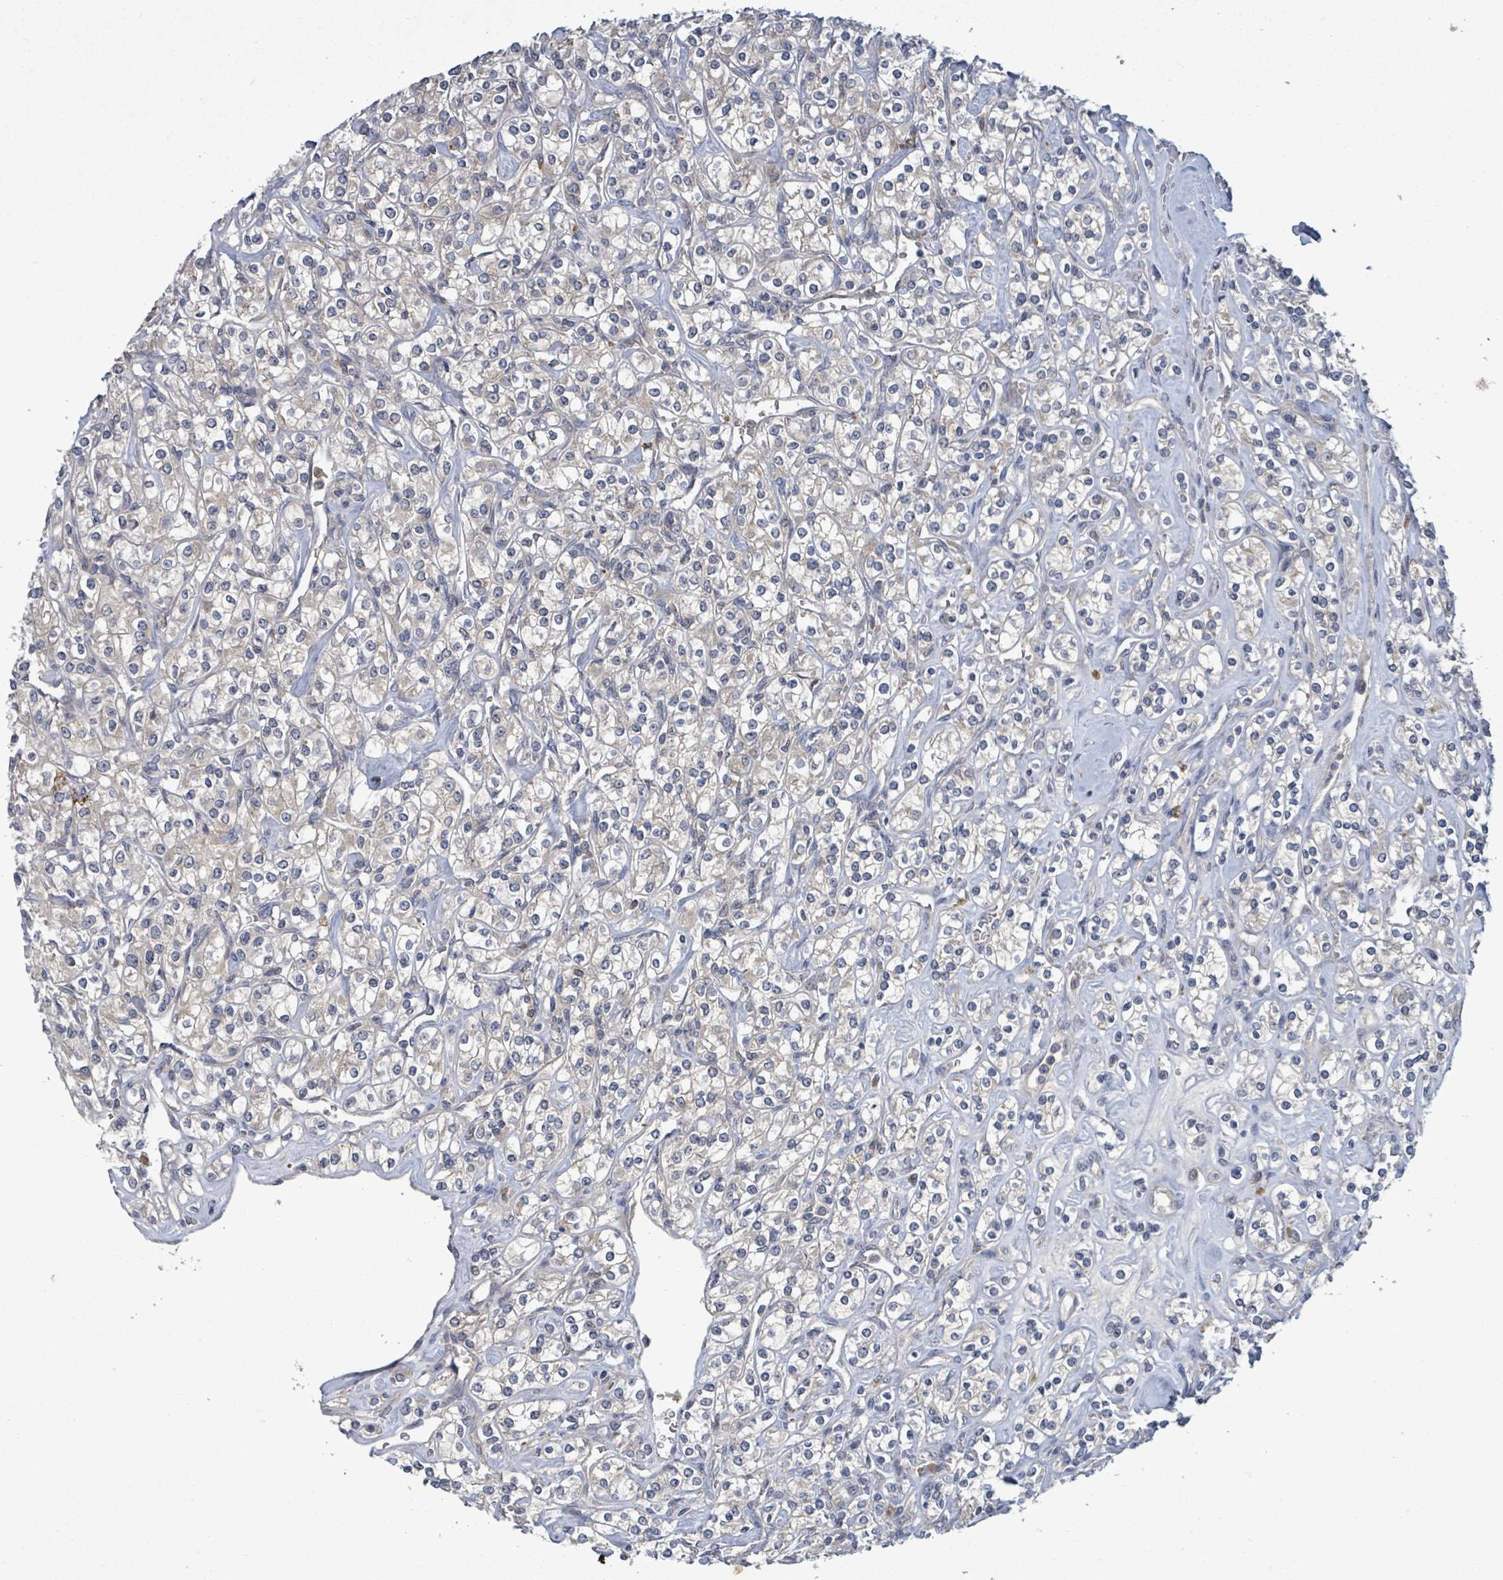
{"staining": {"intensity": "weak", "quantity": "<25%", "location": "cytoplasmic/membranous"}, "tissue": "renal cancer", "cell_type": "Tumor cells", "image_type": "cancer", "snomed": [{"axis": "morphology", "description": "Adenocarcinoma, NOS"}, {"axis": "topography", "description": "Kidney"}], "caption": "A micrograph of human adenocarcinoma (renal) is negative for staining in tumor cells.", "gene": "SERPINE3", "patient": {"sex": "male", "age": 77}}